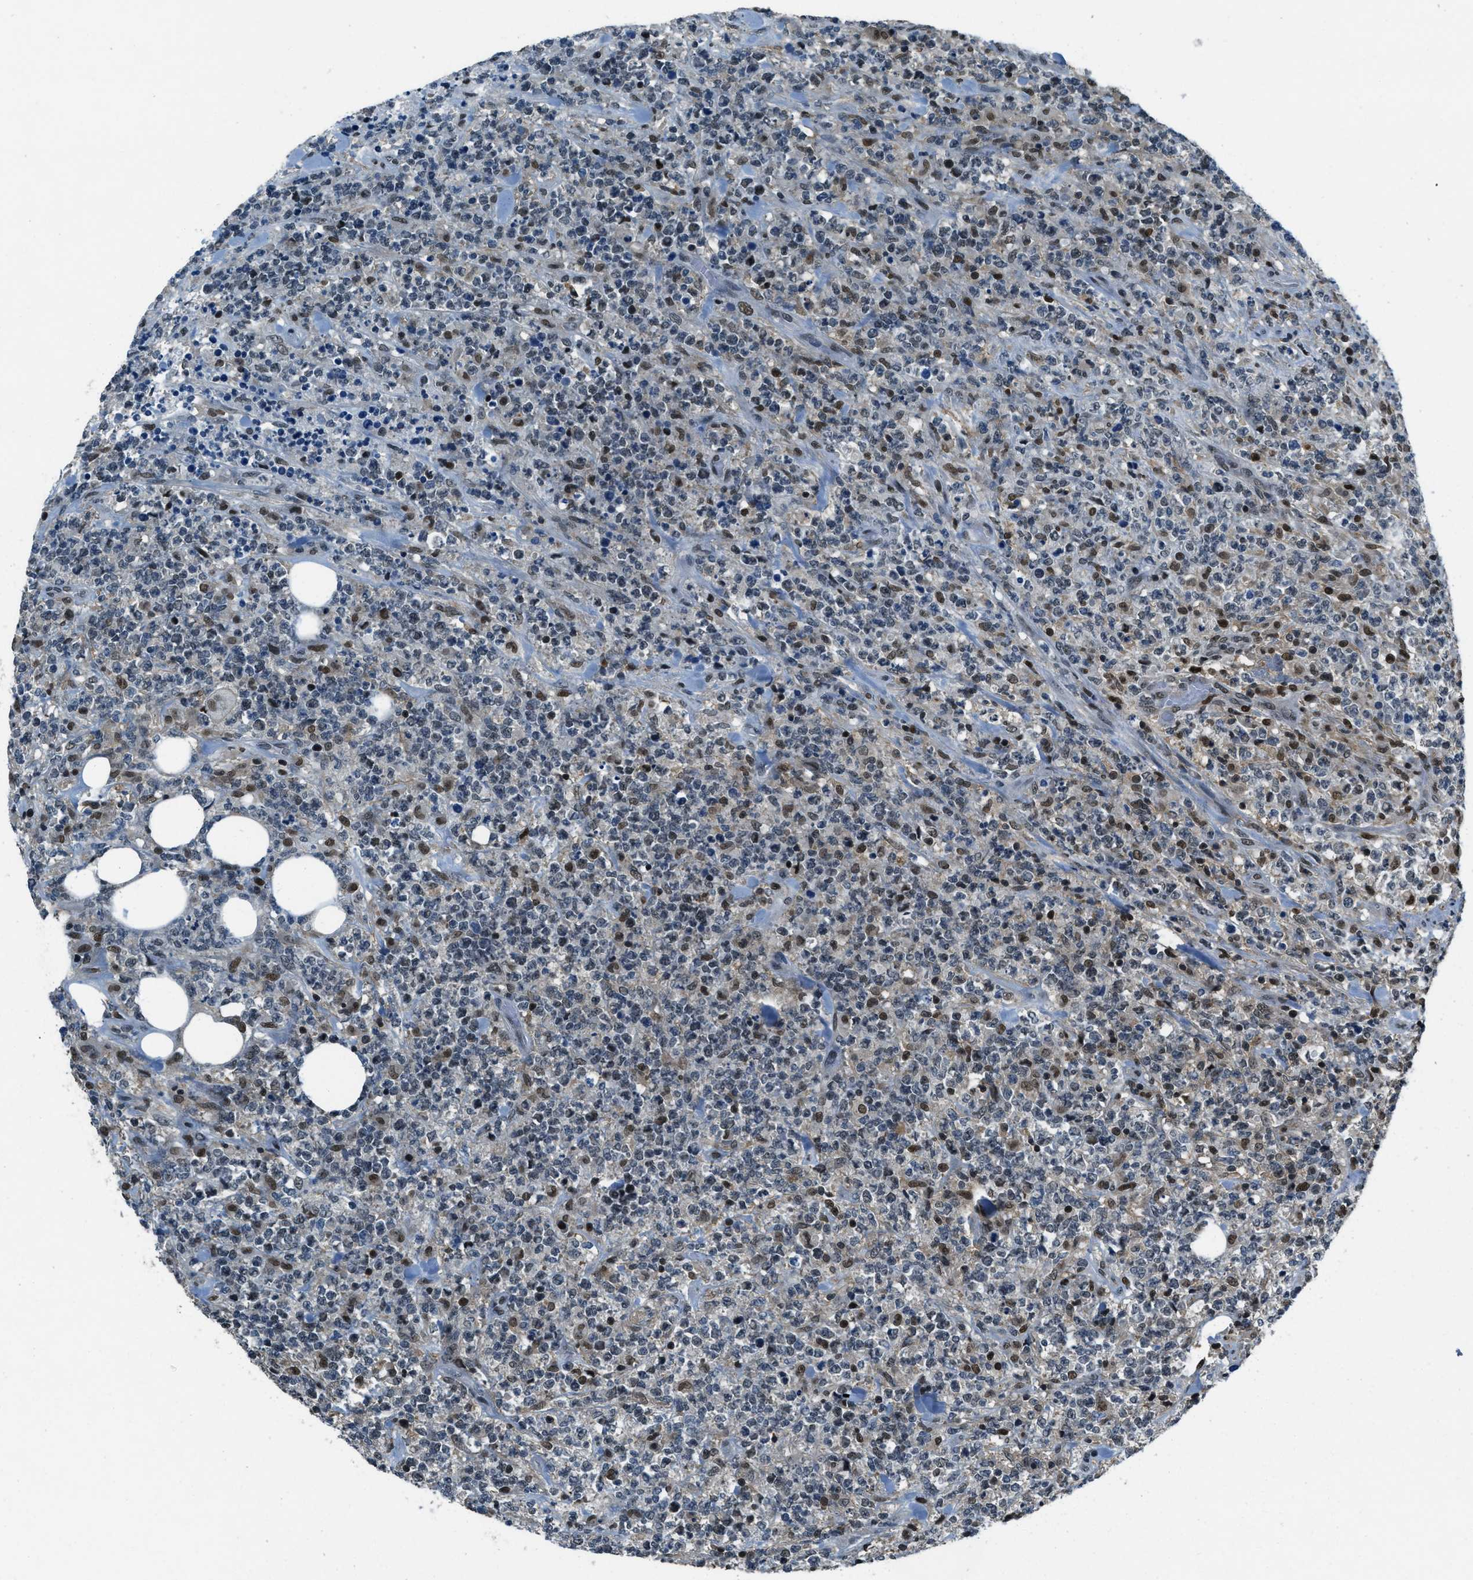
{"staining": {"intensity": "moderate", "quantity": "25%-75%", "location": "nuclear"}, "tissue": "lymphoma", "cell_type": "Tumor cells", "image_type": "cancer", "snomed": [{"axis": "morphology", "description": "Malignant lymphoma, non-Hodgkin's type, High grade"}, {"axis": "topography", "description": "Soft tissue"}], "caption": "Human malignant lymphoma, non-Hodgkin's type (high-grade) stained with a brown dye displays moderate nuclear positive positivity in approximately 25%-75% of tumor cells.", "gene": "OGFR", "patient": {"sex": "male", "age": 18}}